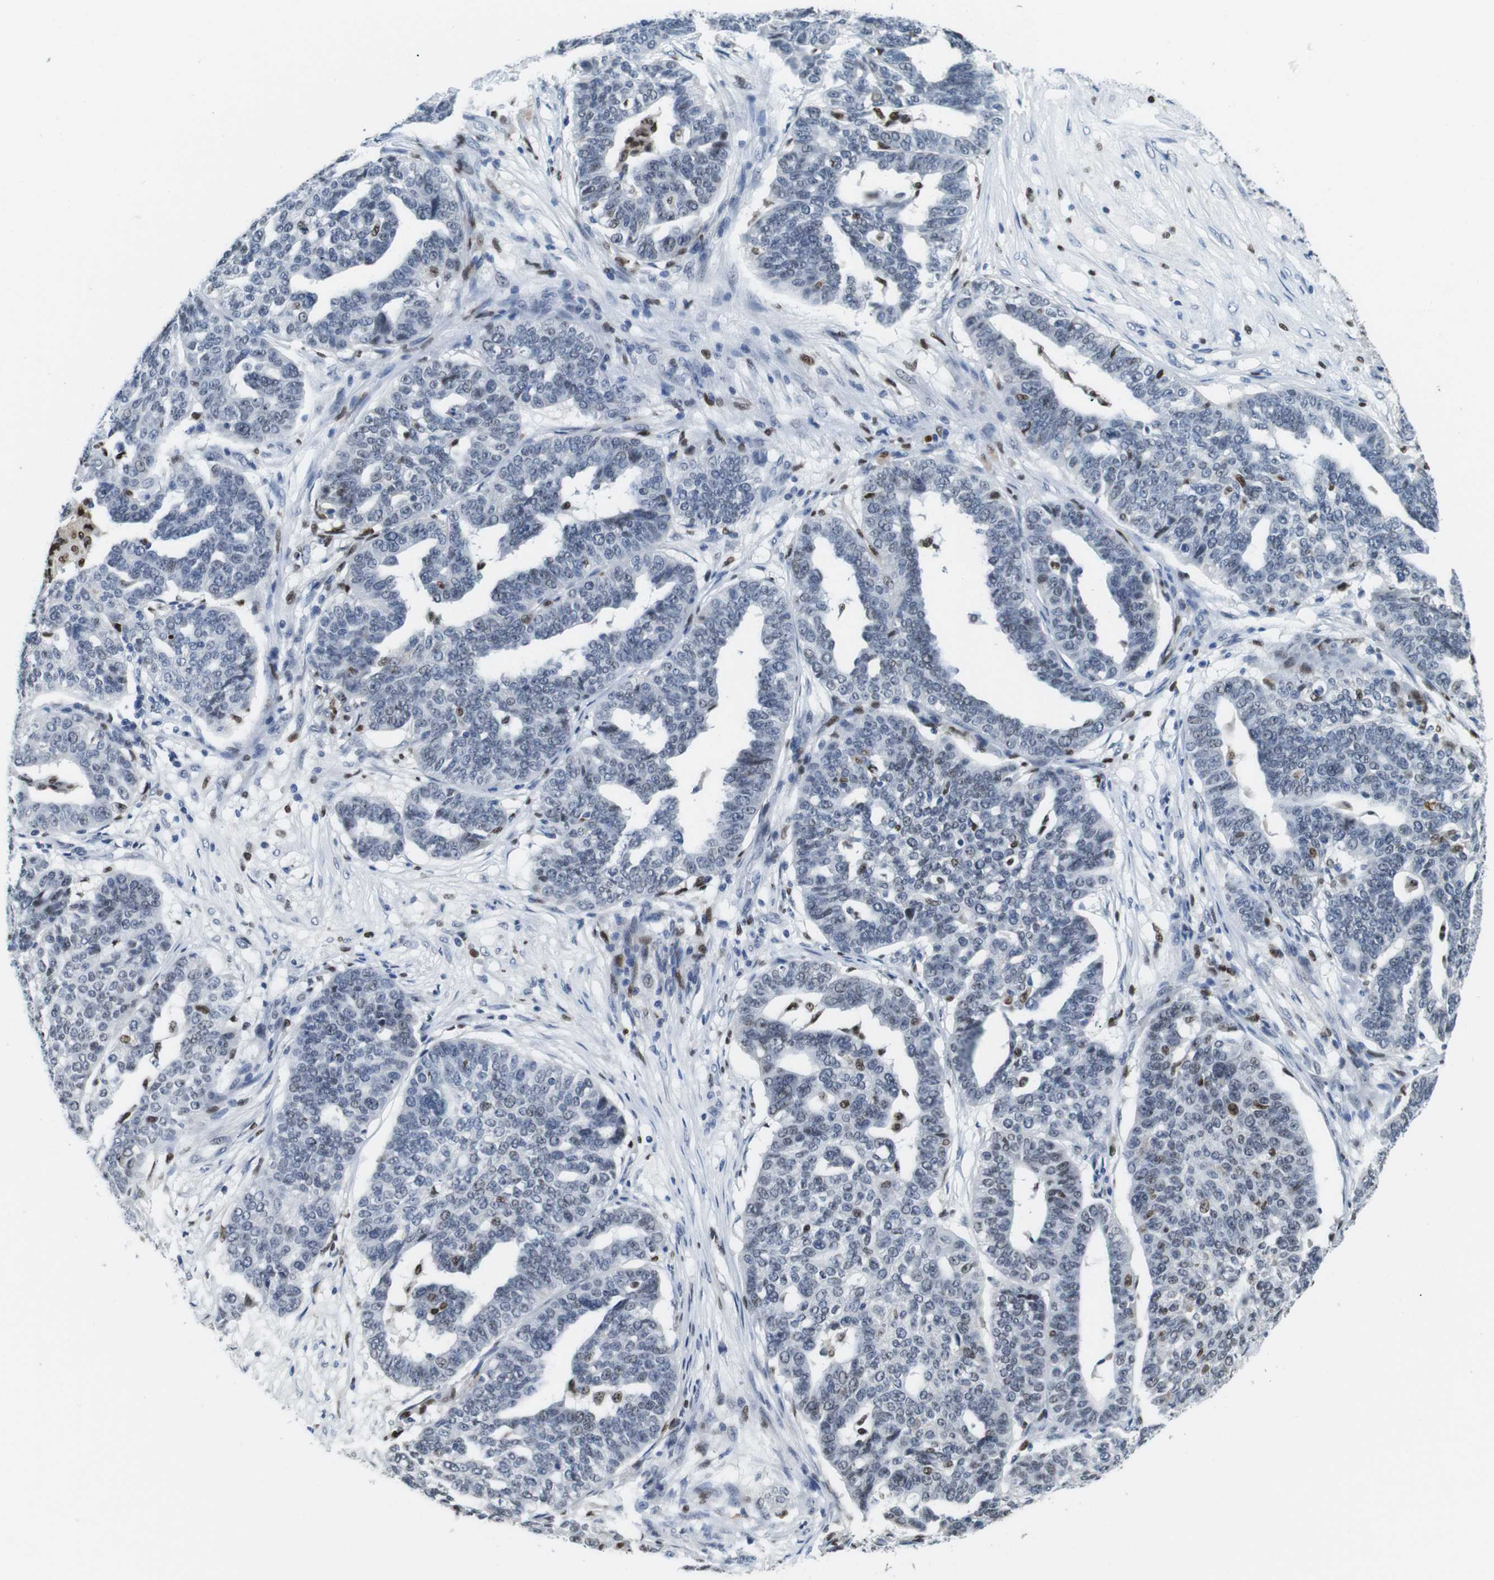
{"staining": {"intensity": "moderate", "quantity": "<25%", "location": "nuclear"}, "tissue": "ovarian cancer", "cell_type": "Tumor cells", "image_type": "cancer", "snomed": [{"axis": "morphology", "description": "Cystadenocarcinoma, serous, NOS"}, {"axis": "topography", "description": "Ovary"}], "caption": "Immunohistochemistry (IHC) image of serous cystadenocarcinoma (ovarian) stained for a protein (brown), which demonstrates low levels of moderate nuclear positivity in about <25% of tumor cells.", "gene": "IRF8", "patient": {"sex": "female", "age": 59}}